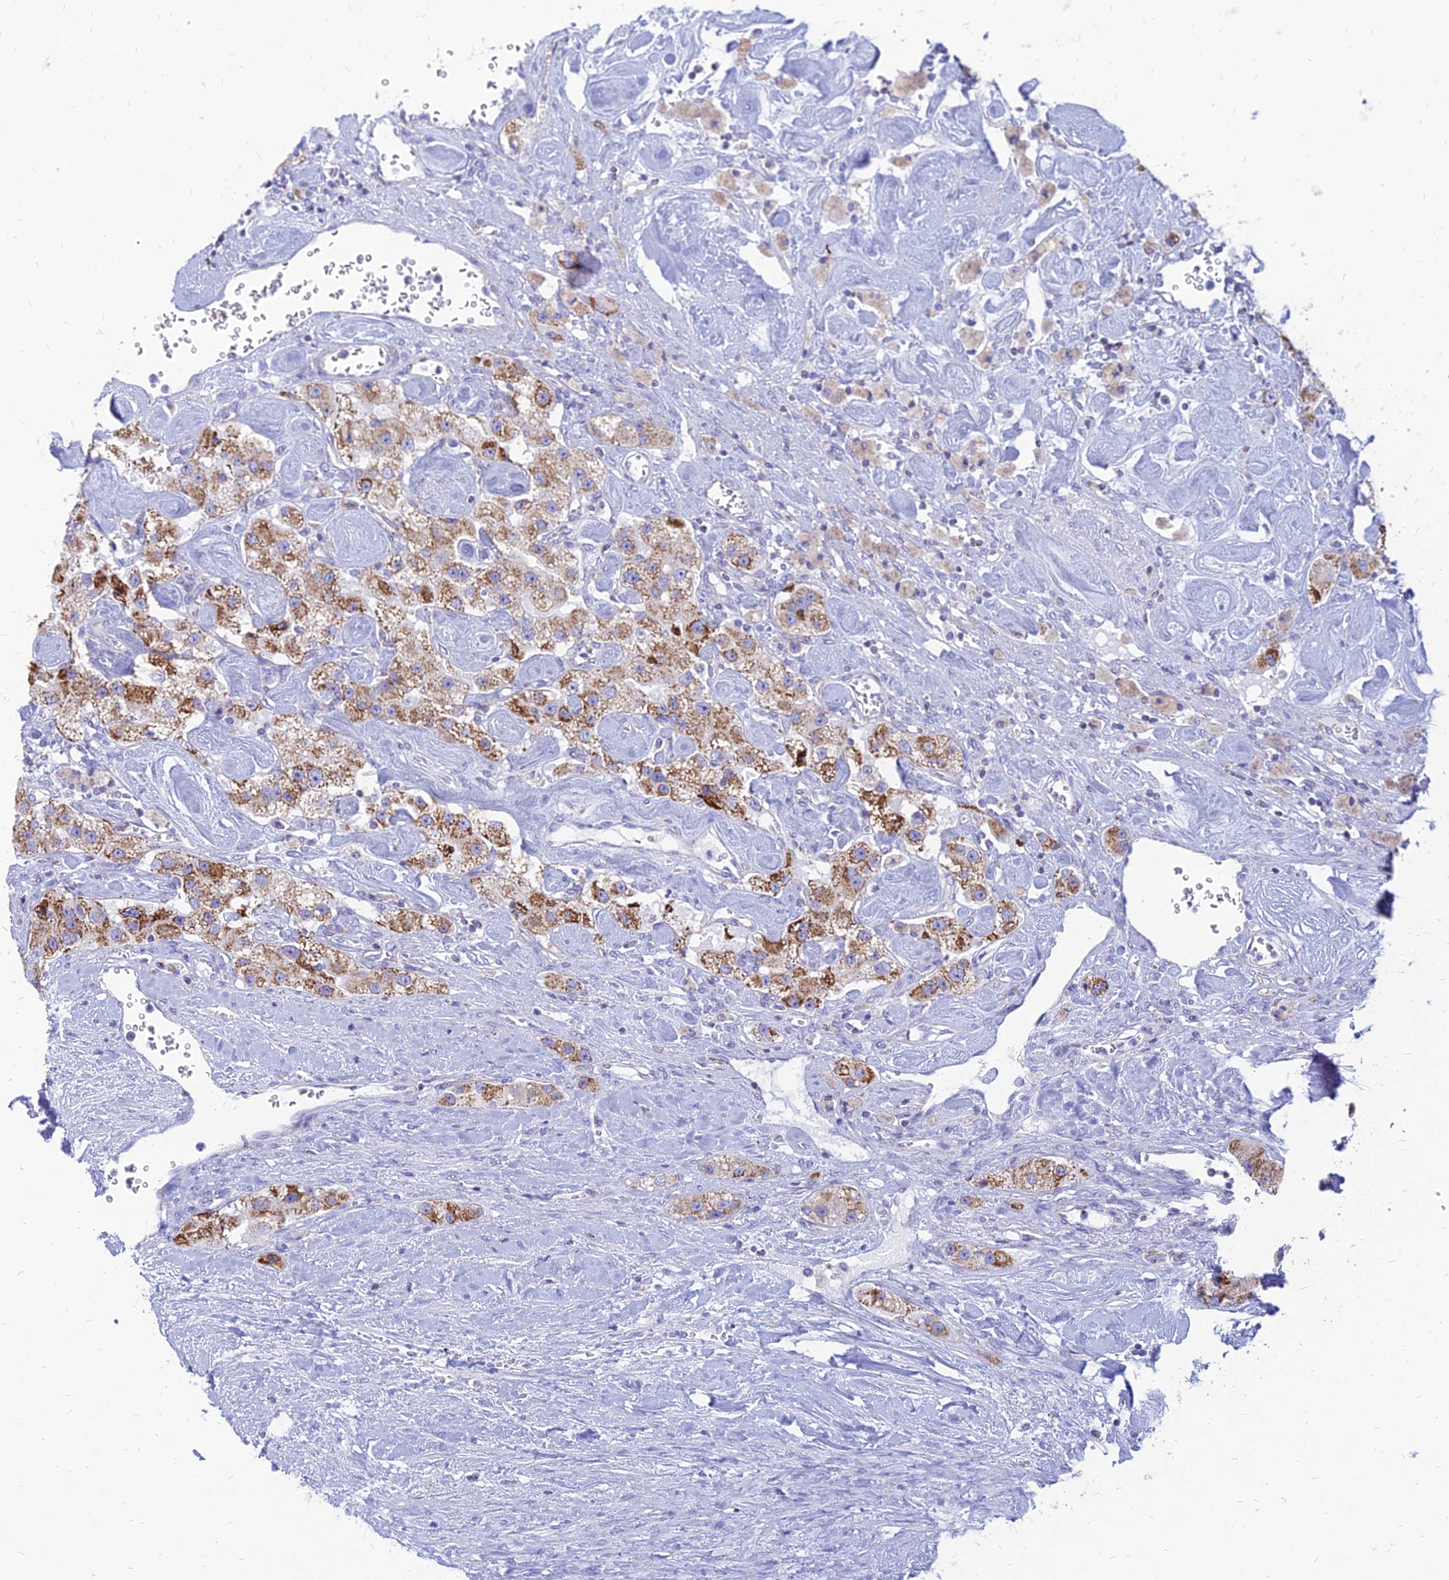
{"staining": {"intensity": "moderate", "quantity": ">75%", "location": "cytoplasmic/membranous"}, "tissue": "carcinoid", "cell_type": "Tumor cells", "image_type": "cancer", "snomed": [{"axis": "morphology", "description": "Carcinoid, malignant, NOS"}, {"axis": "topography", "description": "Pancreas"}], "caption": "This micrograph shows carcinoid stained with IHC to label a protein in brown. The cytoplasmic/membranous of tumor cells show moderate positivity for the protein. Nuclei are counter-stained blue.", "gene": "PACC1", "patient": {"sex": "male", "age": 41}}